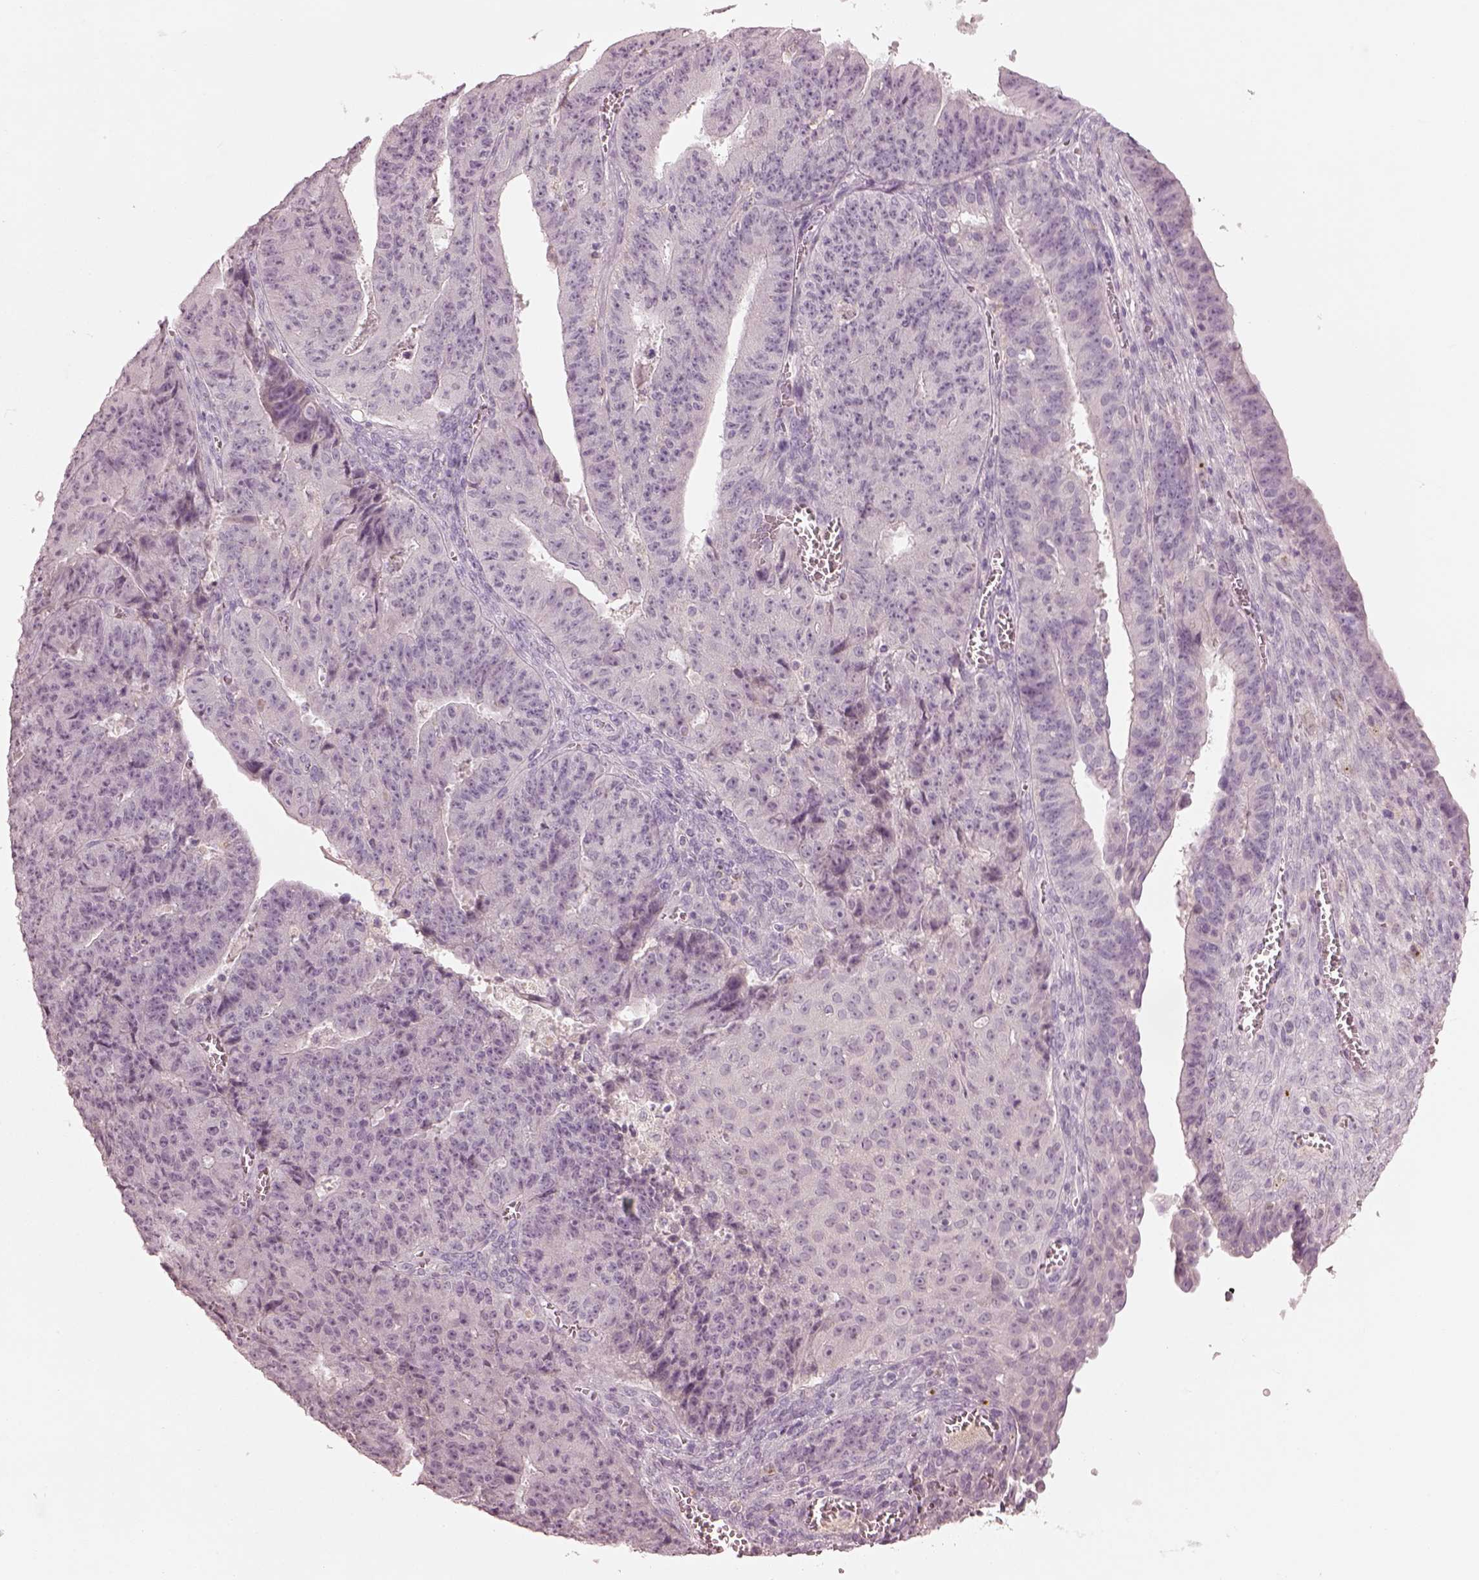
{"staining": {"intensity": "negative", "quantity": "none", "location": "none"}, "tissue": "ovarian cancer", "cell_type": "Tumor cells", "image_type": "cancer", "snomed": [{"axis": "morphology", "description": "Carcinoma, endometroid"}, {"axis": "topography", "description": "Ovary"}], "caption": "Image shows no protein expression in tumor cells of ovarian cancer tissue.", "gene": "SPATA6L", "patient": {"sex": "female", "age": 42}}